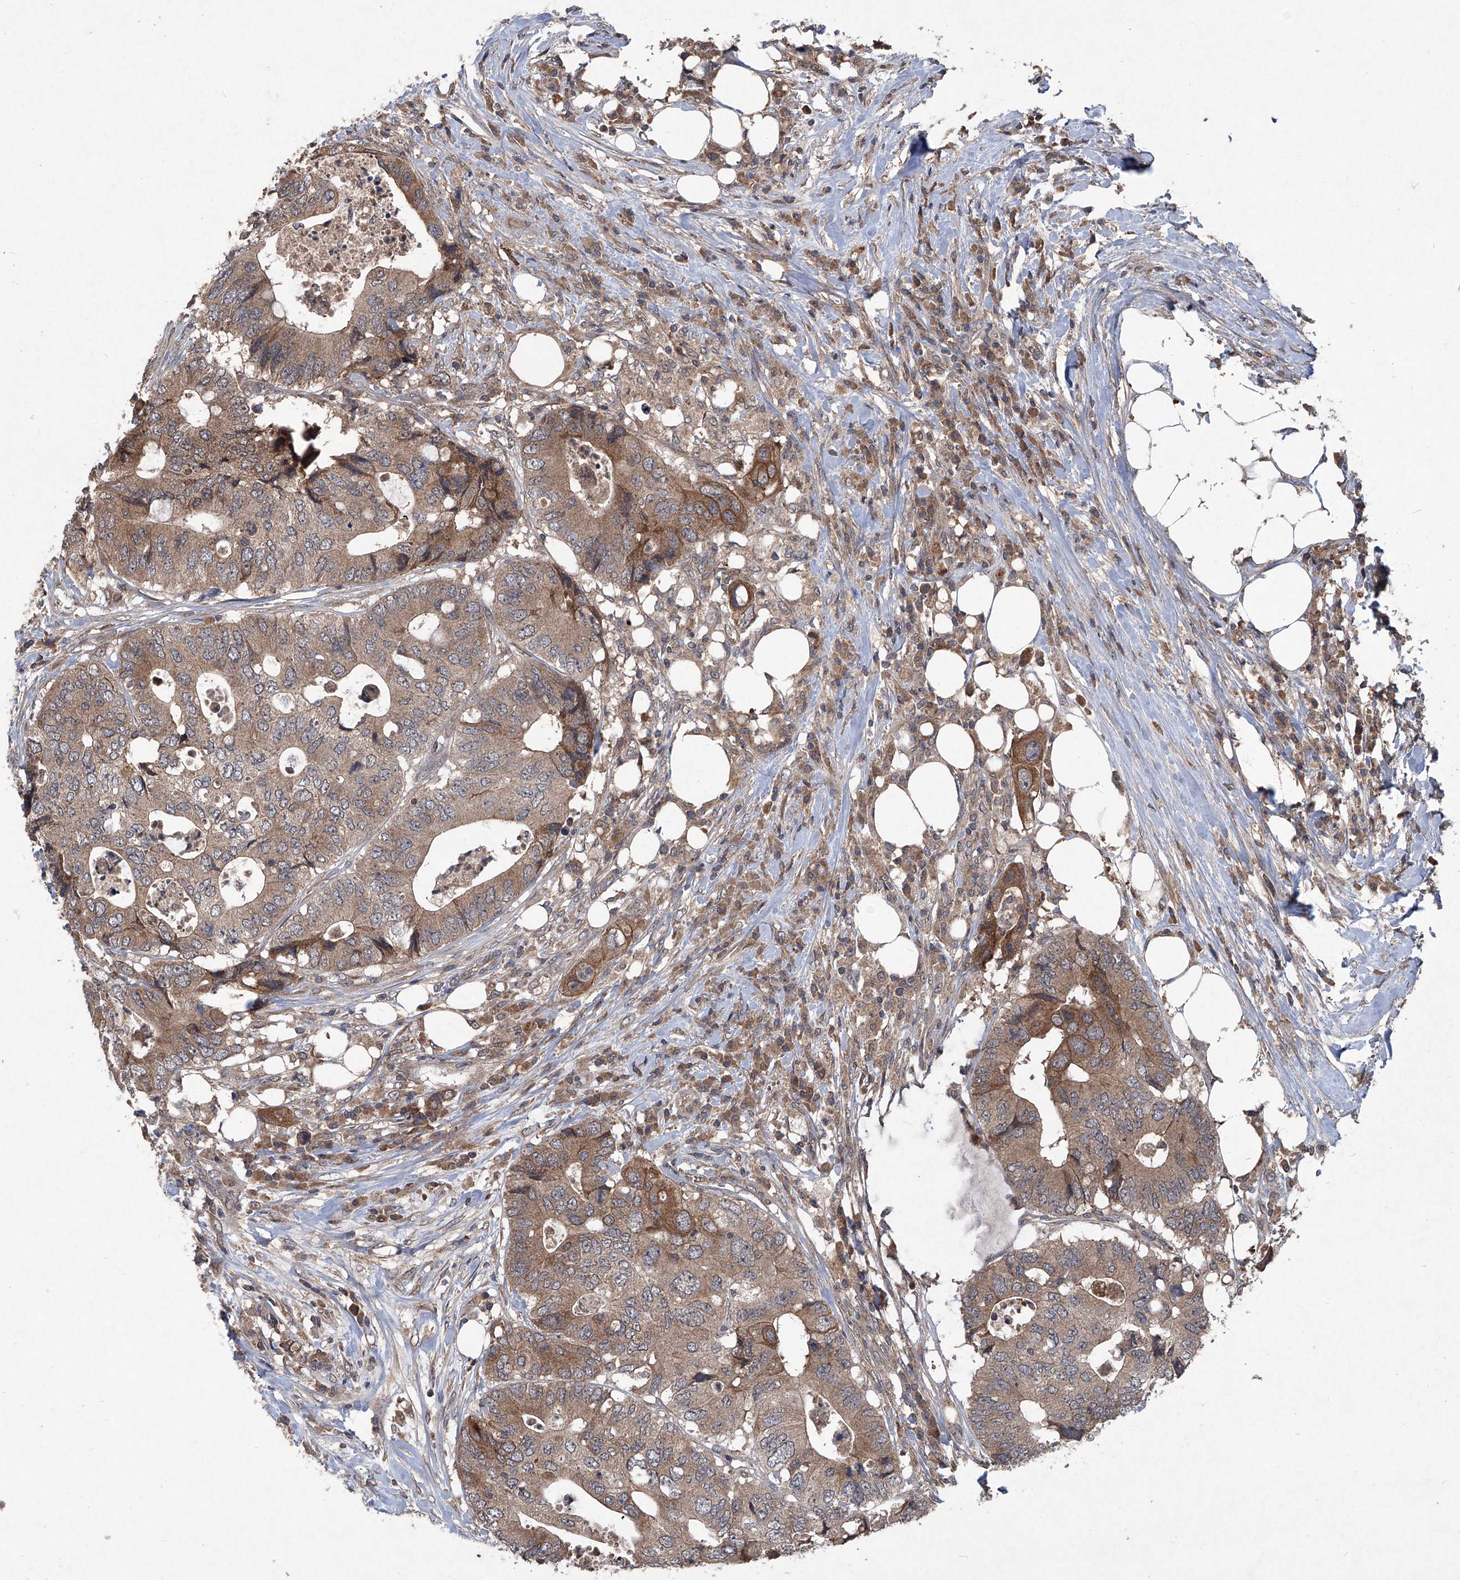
{"staining": {"intensity": "moderate", "quantity": ">75%", "location": "cytoplasmic/membranous"}, "tissue": "colorectal cancer", "cell_type": "Tumor cells", "image_type": "cancer", "snomed": [{"axis": "morphology", "description": "Adenocarcinoma, NOS"}, {"axis": "topography", "description": "Colon"}], "caption": "IHC micrograph of neoplastic tissue: colorectal cancer (adenocarcinoma) stained using immunohistochemistry (IHC) displays medium levels of moderate protein expression localized specifically in the cytoplasmic/membranous of tumor cells, appearing as a cytoplasmic/membranous brown color.", "gene": "SUMF2", "patient": {"sex": "male", "age": 71}}